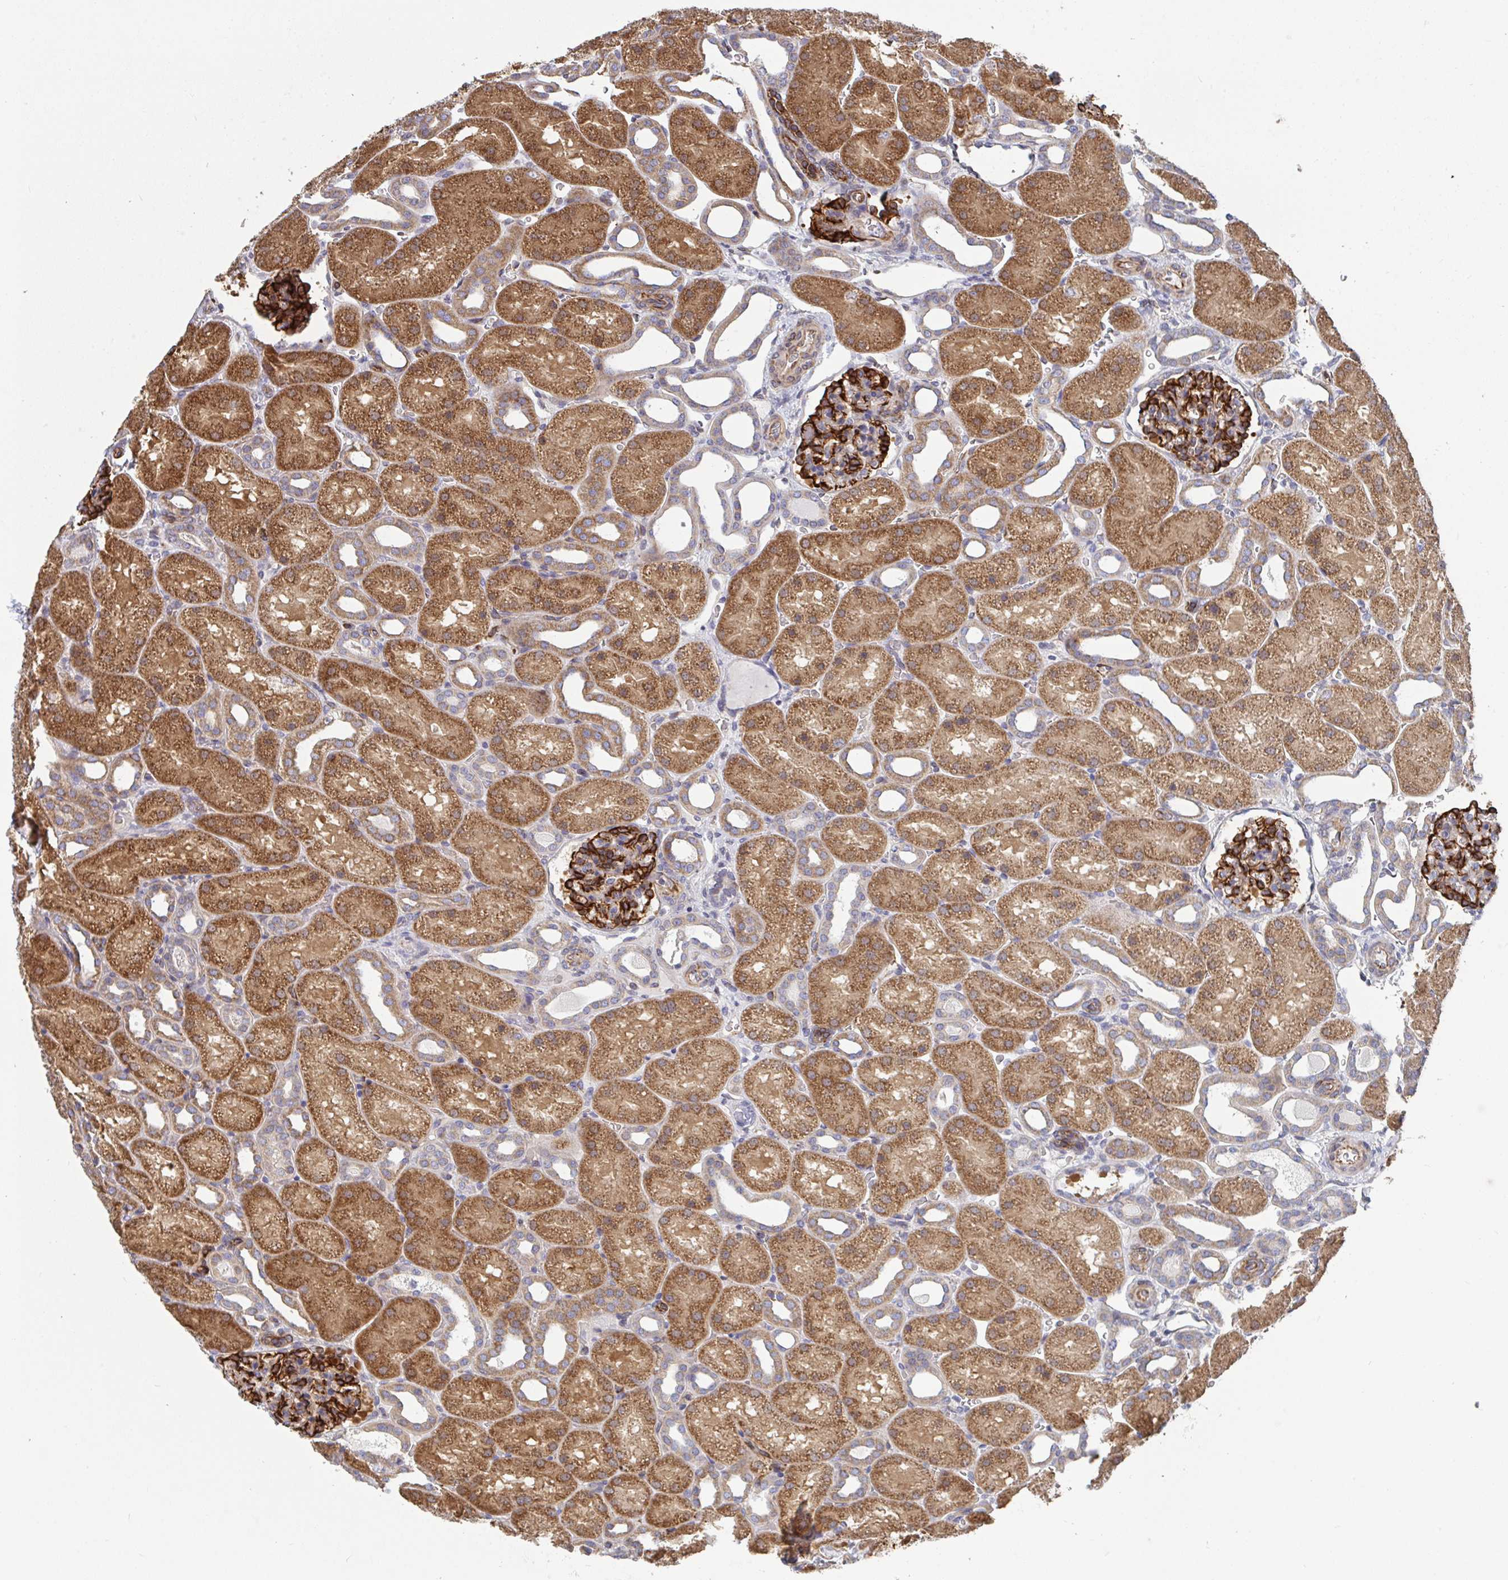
{"staining": {"intensity": "strong", "quantity": "25%-75%", "location": "cytoplasmic/membranous"}, "tissue": "kidney", "cell_type": "Cells in glomeruli", "image_type": "normal", "snomed": [{"axis": "morphology", "description": "Normal tissue, NOS"}, {"axis": "topography", "description": "Kidney"}], "caption": "A histopathology image of human kidney stained for a protein demonstrates strong cytoplasmic/membranous brown staining in cells in glomeruli. (DAB IHC with brightfield microscopy, high magnification).", "gene": "EIF1AD", "patient": {"sex": "male", "age": 2}}